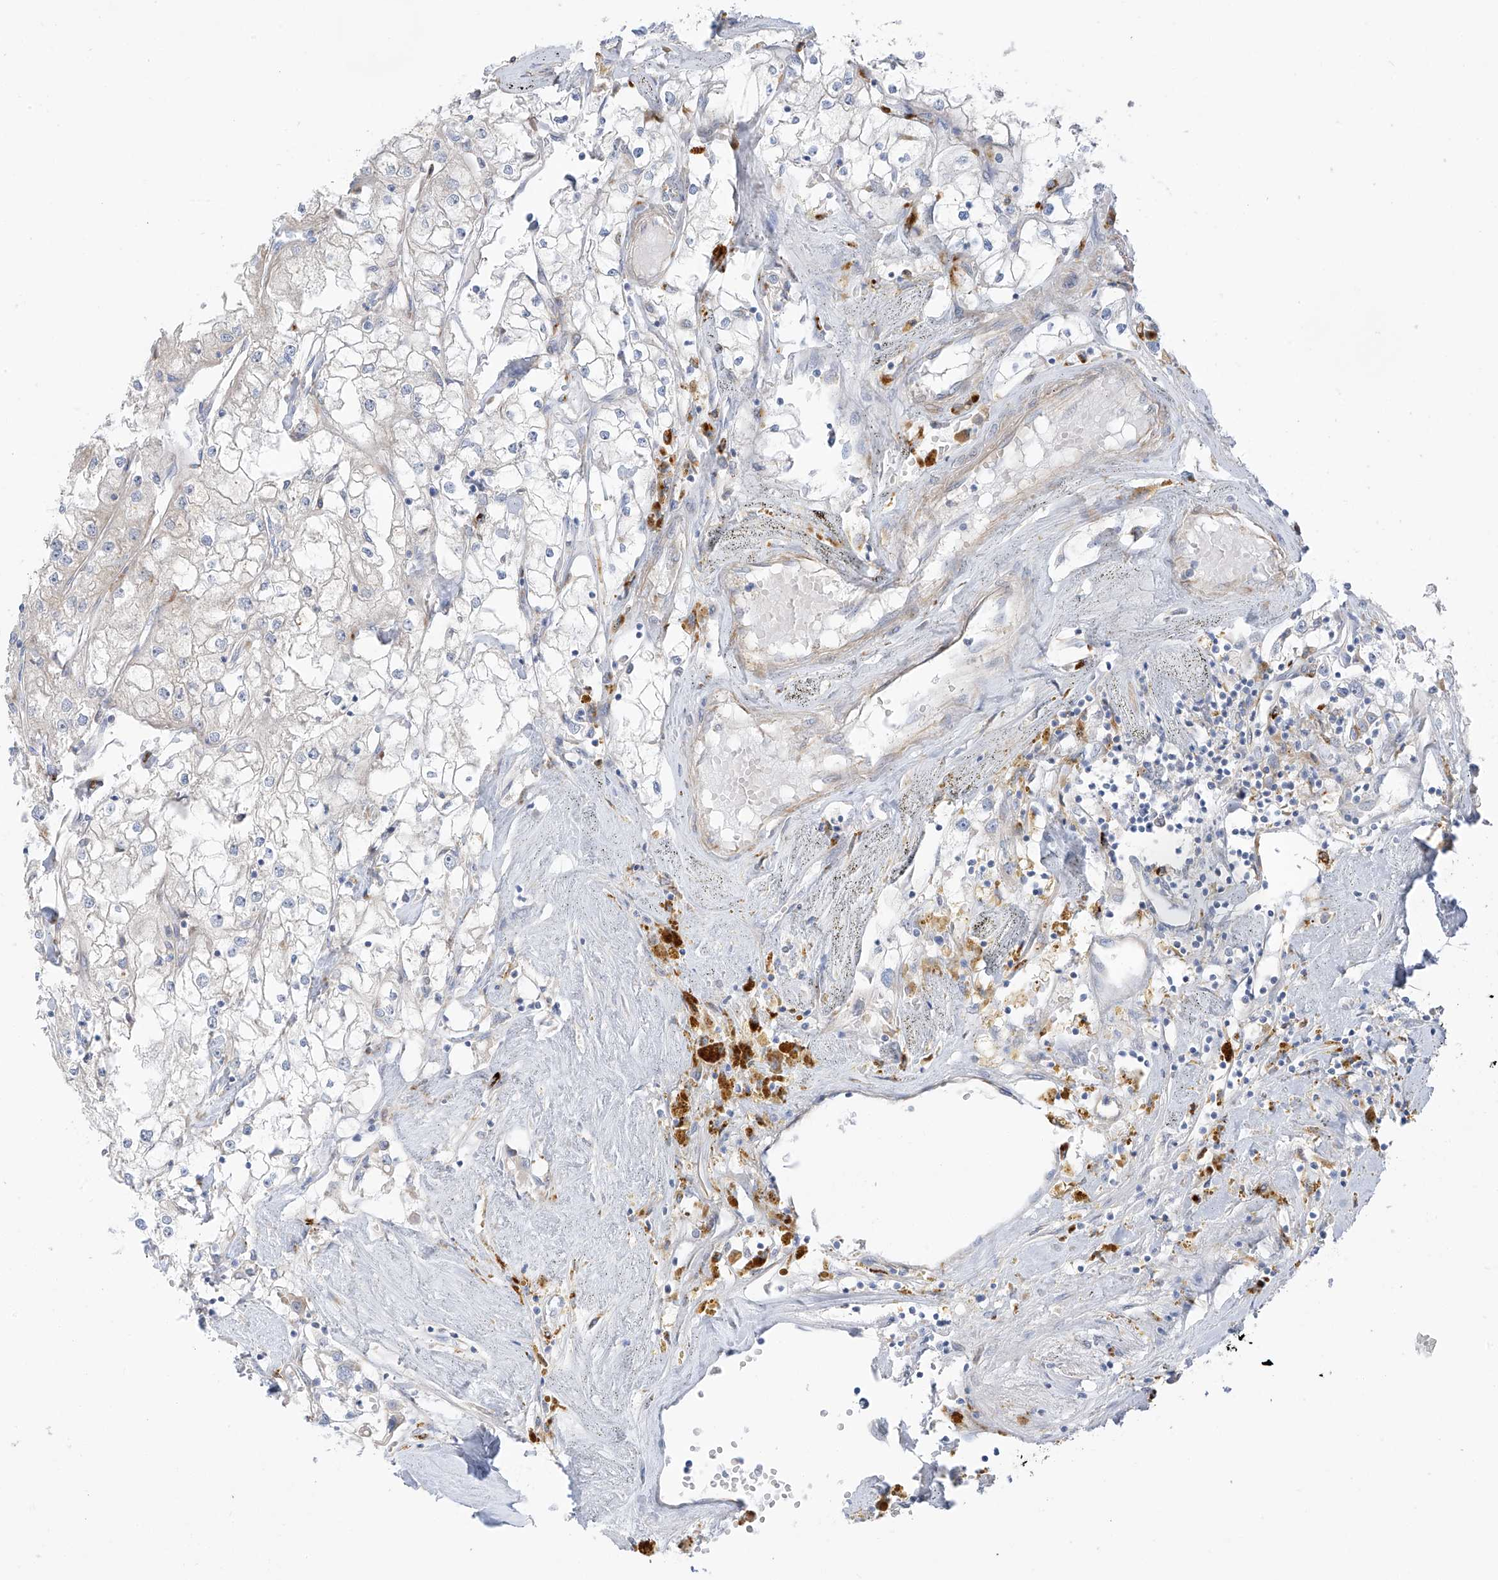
{"staining": {"intensity": "negative", "quantity": "none", "location": "none"}, "tissue": "renal cancer", "cell_type": "Tumor cells", "image_type": "cancer", "snomed": [{"axis": "morphology", "description": "Adenocarcinoma, NOS"}, {"axis": "topography", "description": "Kidney"}], "caption": "Immunohistochemistry (IHC) of human renal cancer displays no staining in tumor cells. (DAB immunohistochemistry (IHC), high magnification).", "gene": "TAL2", "patient": {"sex": "male", "age": 56}}